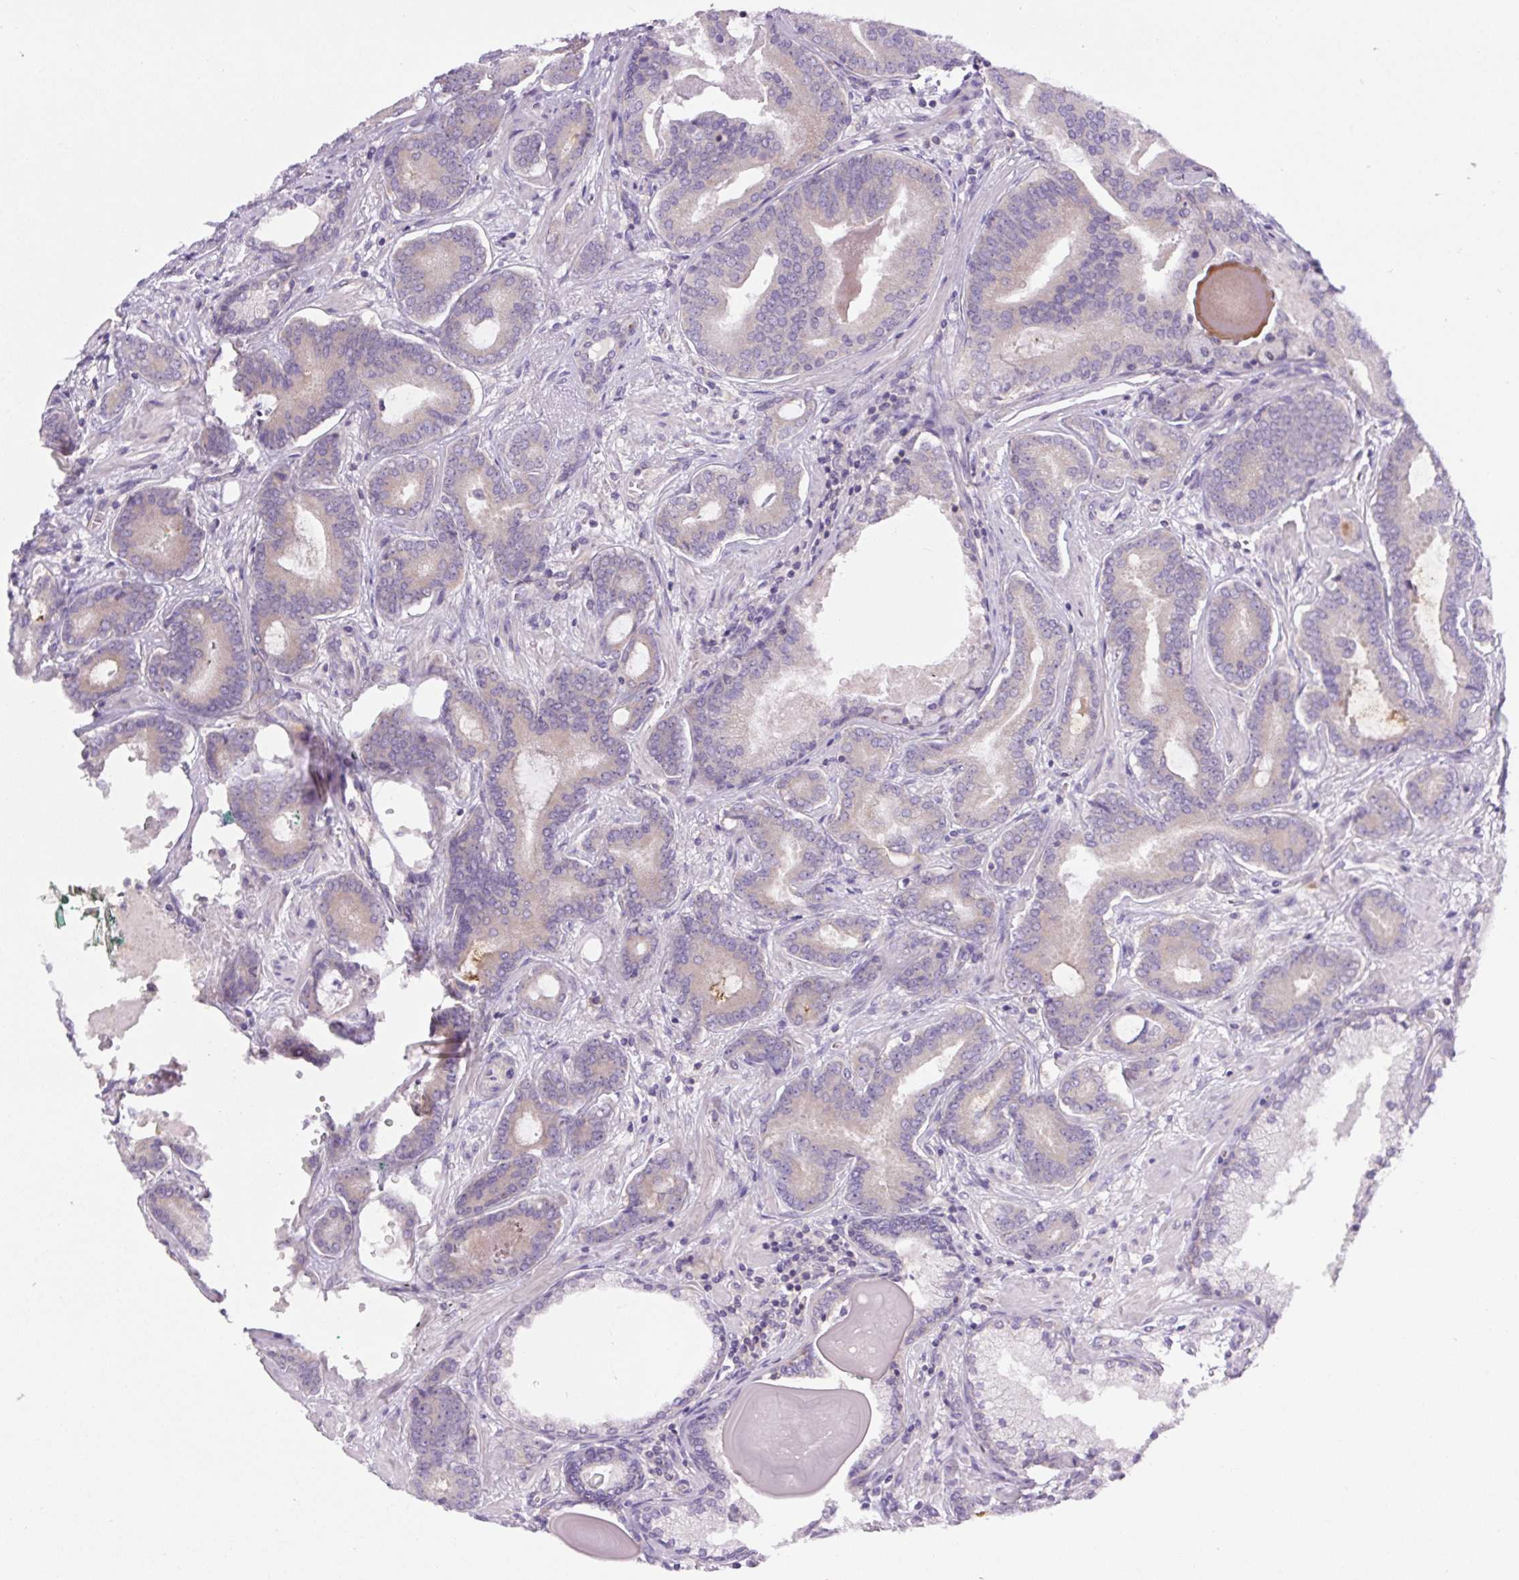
{"staining": {"intensity": "negative", "quantity": "none", "location": "none"}, "tissue": "prostate cancer", "cell_type": "Tumor cells", "image_type": "cancer", "snomed": [{"axis": "morphology", "description": "Adenocarcinoma, Low grade"}, {"axis": "topography", "description": "Prostate and seminal vesicle, NOS"}], "caption": "Immunohistochemistry of prostate cancer (low-grade adenocarcinoma) displays no expression in tumor cells.", "gene": "MINK1", "patient": {"sex": "male", "age": 61}}